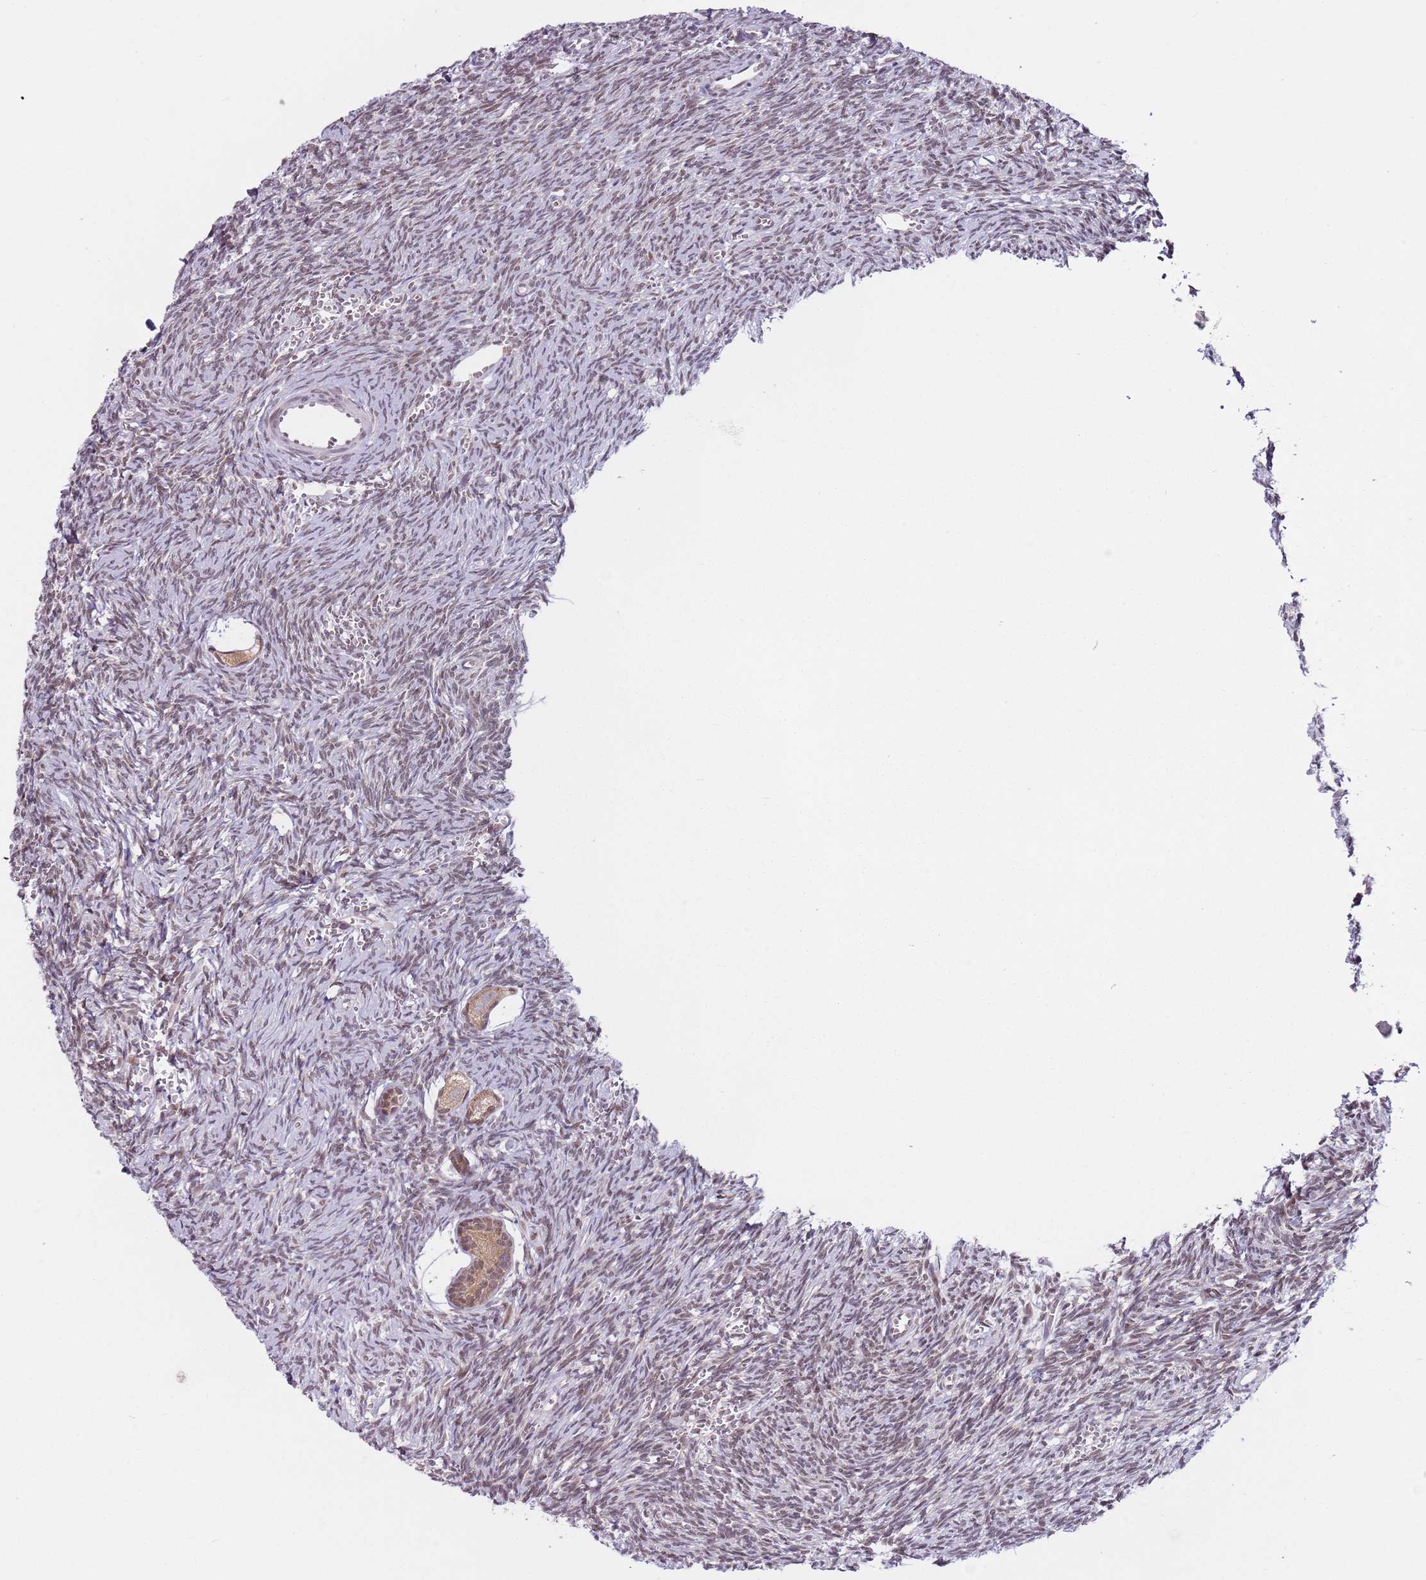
{"staining": {"intensity": "moderate", "quantity": ">75%", "location": "cytoplasmic/membranous,nuclear"}, "tissue": "ovary", "cell_type": "Follicle cells", "image_type": "normal", "snomed": [{"axis": "morphology", "description": "Normal tissue, NOS"}, {"axis": "topography", "description": "Ovary"}], "caption": "The histopathology image shows immunohistochemical staining of normal ovary. There is moderate cytoplasmic/membranous,nuclear positivity is present in approximately >75% of follicle cells. Nuclei are stained in blue.", "gene": "SLC25A32", "patient": {"sex": "female", "age": 39}}